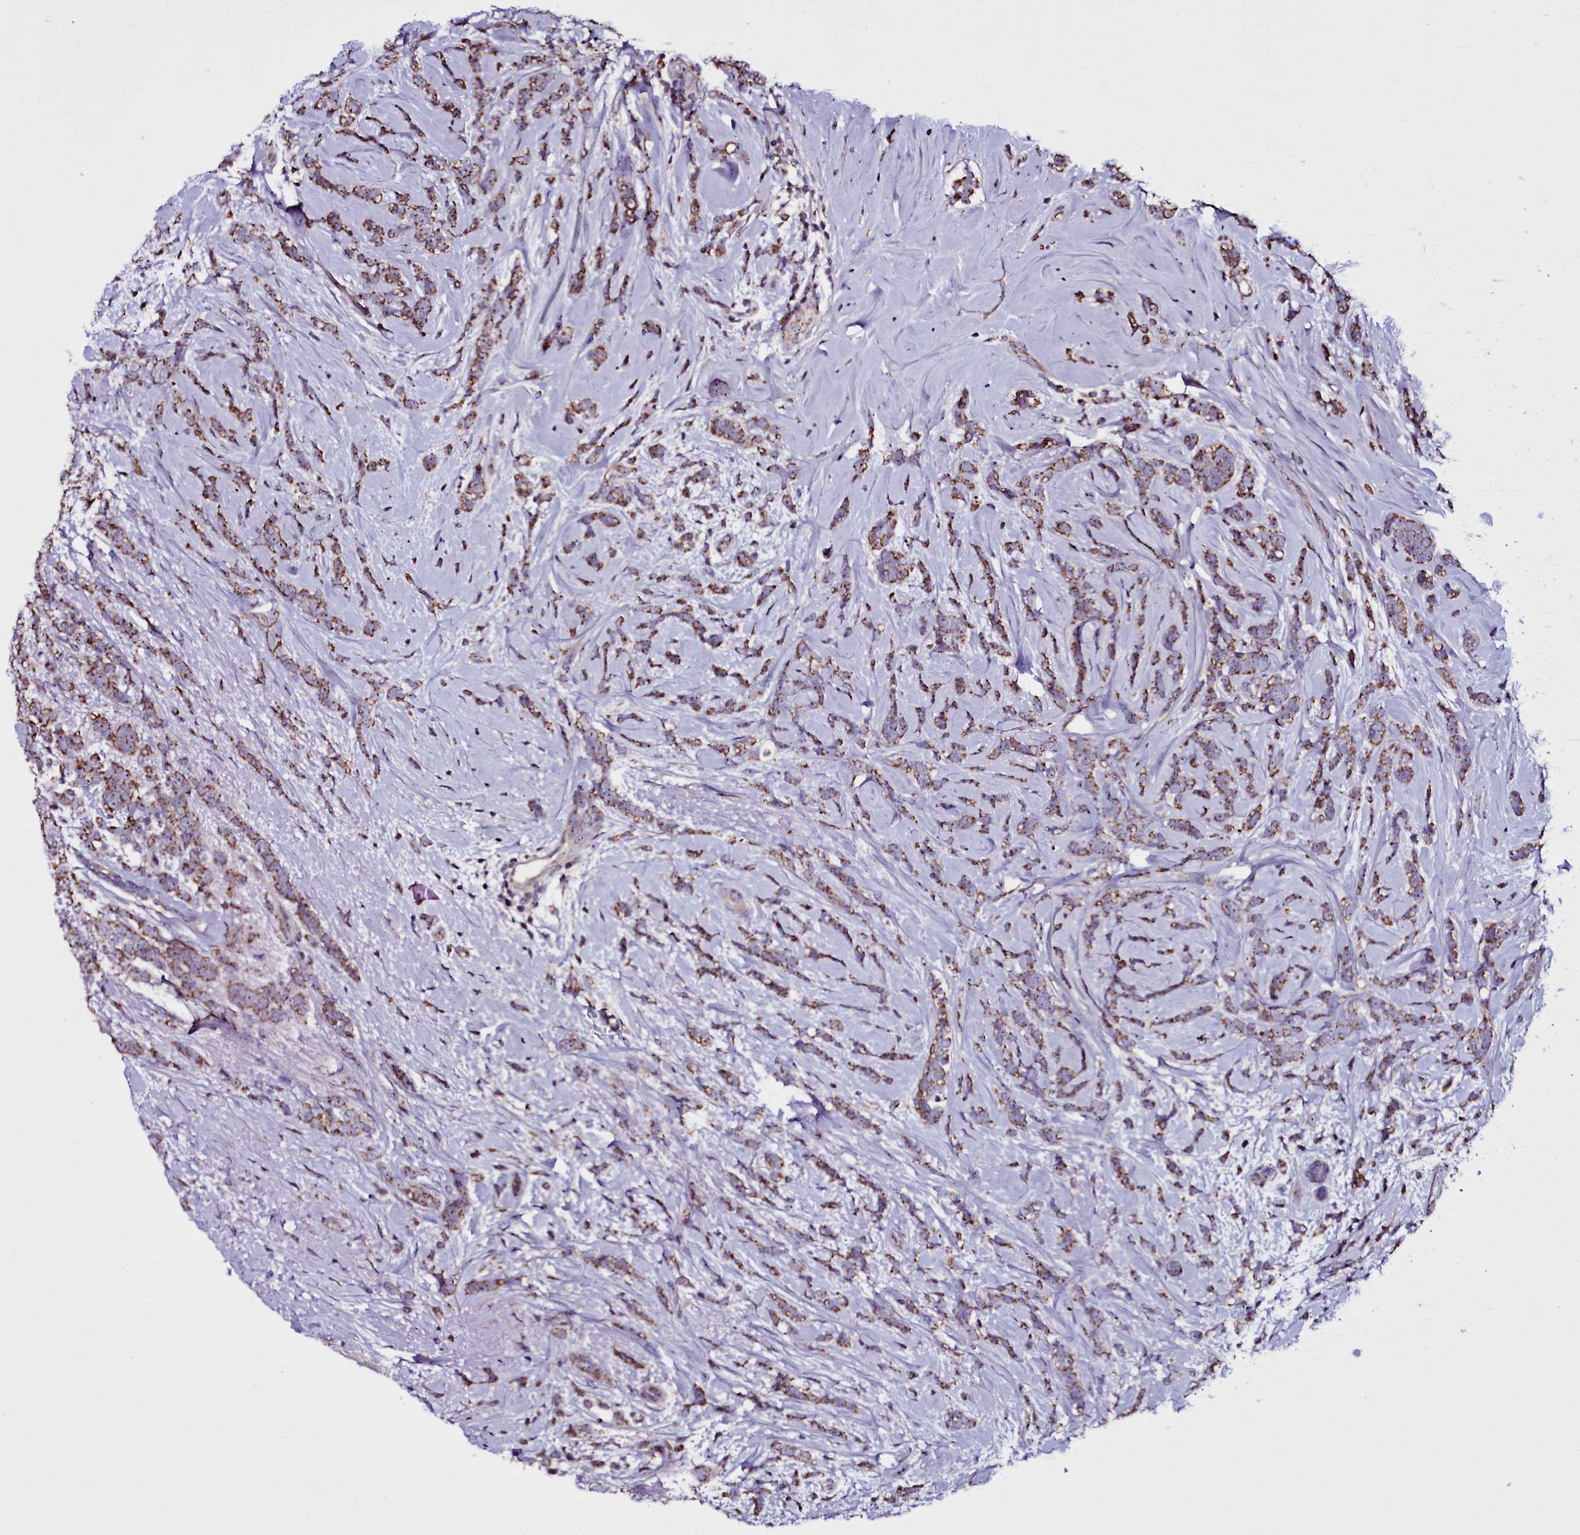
{"staining": {"intensity": "moderate", "quantity": ">75%", "location": "cytoplasmic/membranous"}, "tissue": "breast cancer", "cell_type": "Tumor cells", "image_type": "cancer", "snomed": [{"axis": "morphology", "description": "Lobular carcinoma"}, {"axis": "topography", "description": "Breast"}], "caption": "Lobular carcinoma (breast) stained for a protein (brown) exhibits moderate cytoplasmic/membranous positive positivity in about >75% of tumor cells.", "gene": "NAA80", "patient": {"sex": "female", "age": 58}}